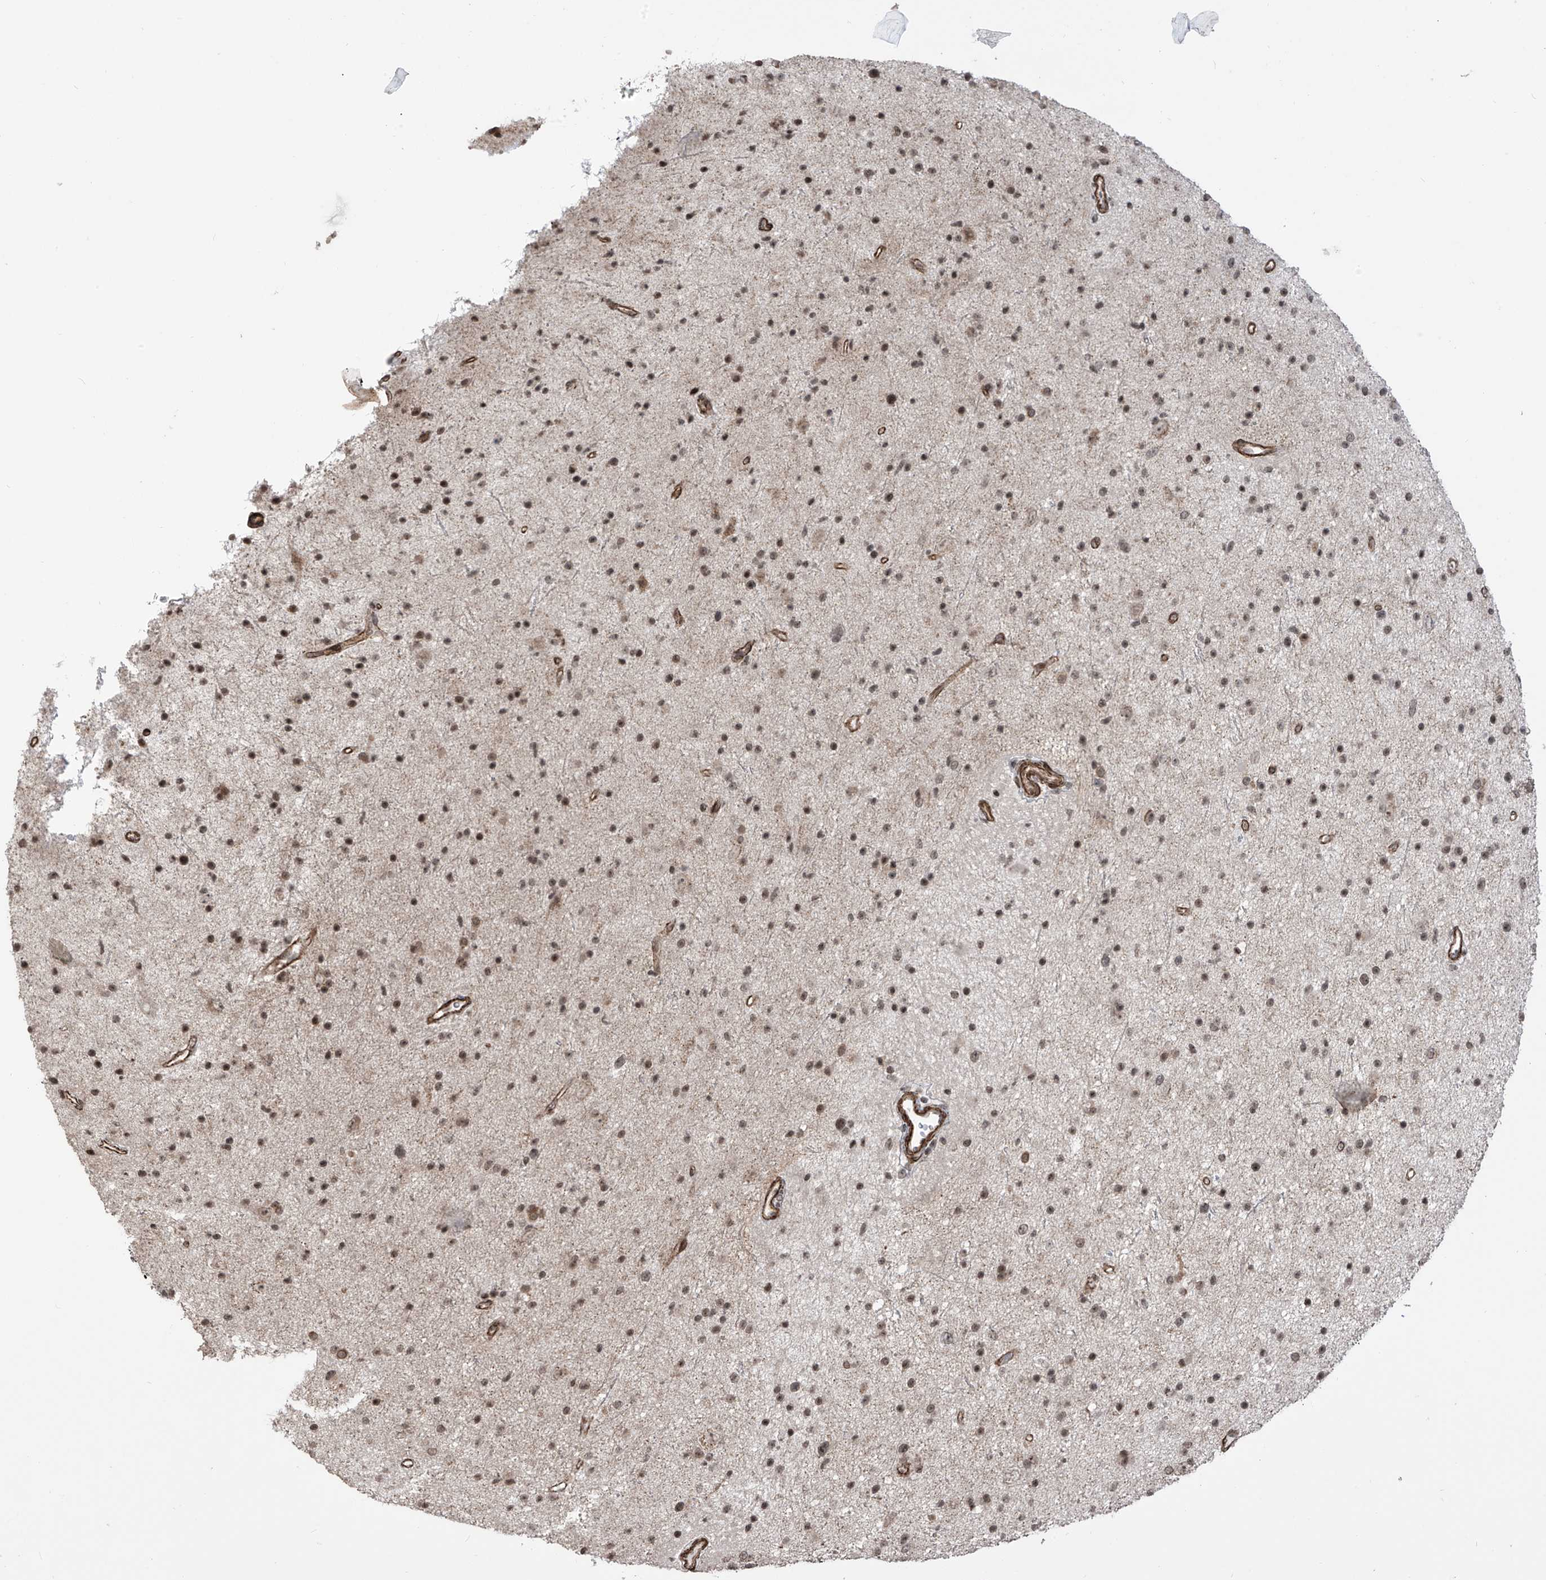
{"staining": {"intensity": "moderate", "quantity": ">75%", "location": "nuclear"}, "tissue": "glioma", "cell_type": "Tumor cells", "image_type": "cancer", "snomed": [{"axis": "morphology", "description": "Glioma, malignant, Low grade"}, {"axis": "topography", "description": "Cerebral cortex"}], "caption": "This is a micrograph of IHC staining of low-grade glioma (malignant), which shows moderate staining in the nuclear of tumor cells.", "gene": "METAP1D", "patient": {"sex": "female", "age": 39}}